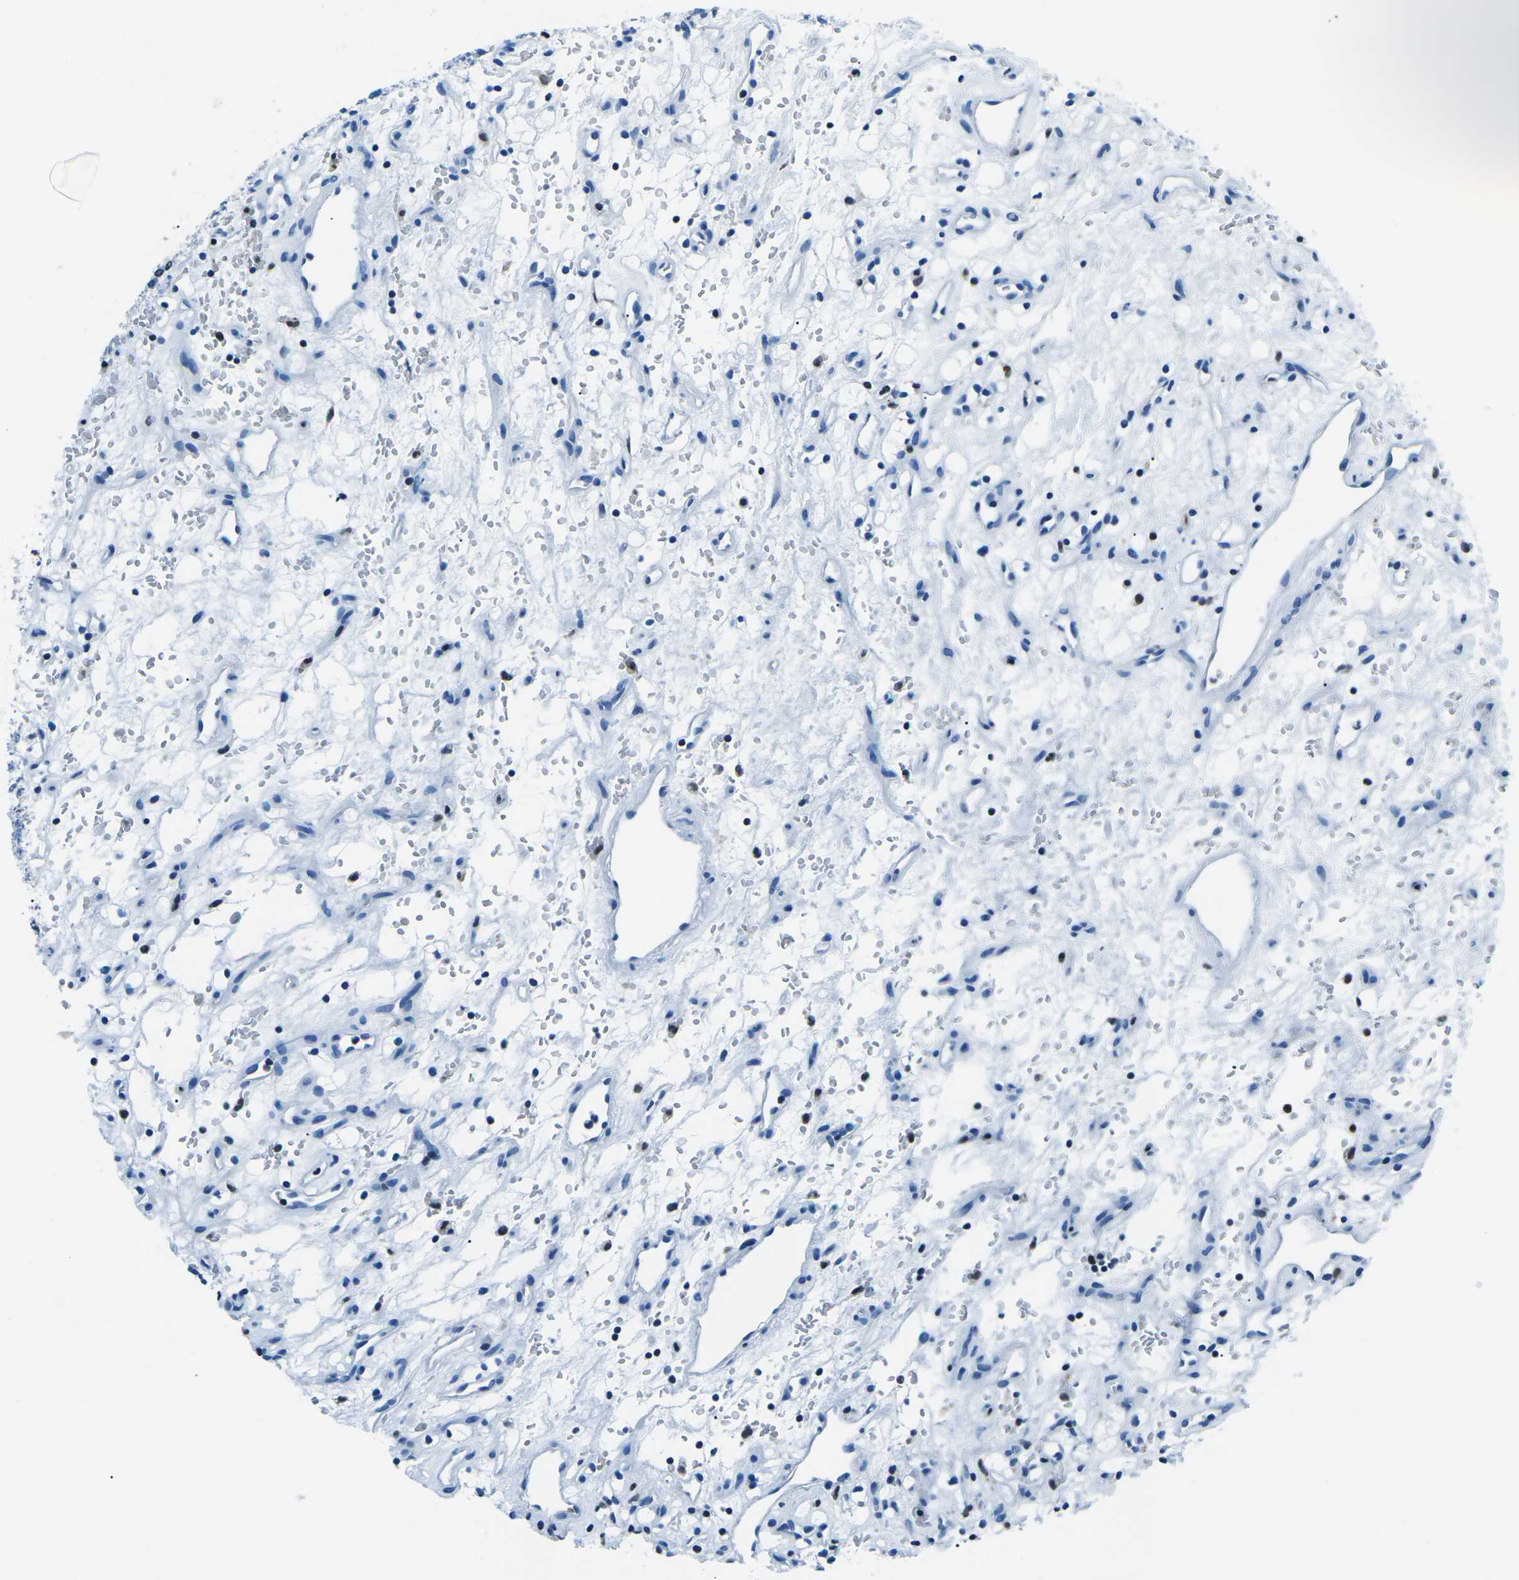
{"staining": {"intensity": "negative", "quantity": "none", "location": "none"}, "tissue": "renal cancer", "cell_type": "Tumor cells", "image_type": "cancer", "snomed": [{"axis": "morphology", "description": "Adenocarcinoma, NOS"}, {"axis": "topography", "description": "Kidney"}], "caption": "IHC histopathology image of neoplastic tissue: renal cancer (adenocarcinoma) stained with DAB (3,3'-diaminobenzidine) exhibits no significant protein staining in tumor cells.", "gene": "CELF2", "patient": {"sex": "female", "age": 60}}